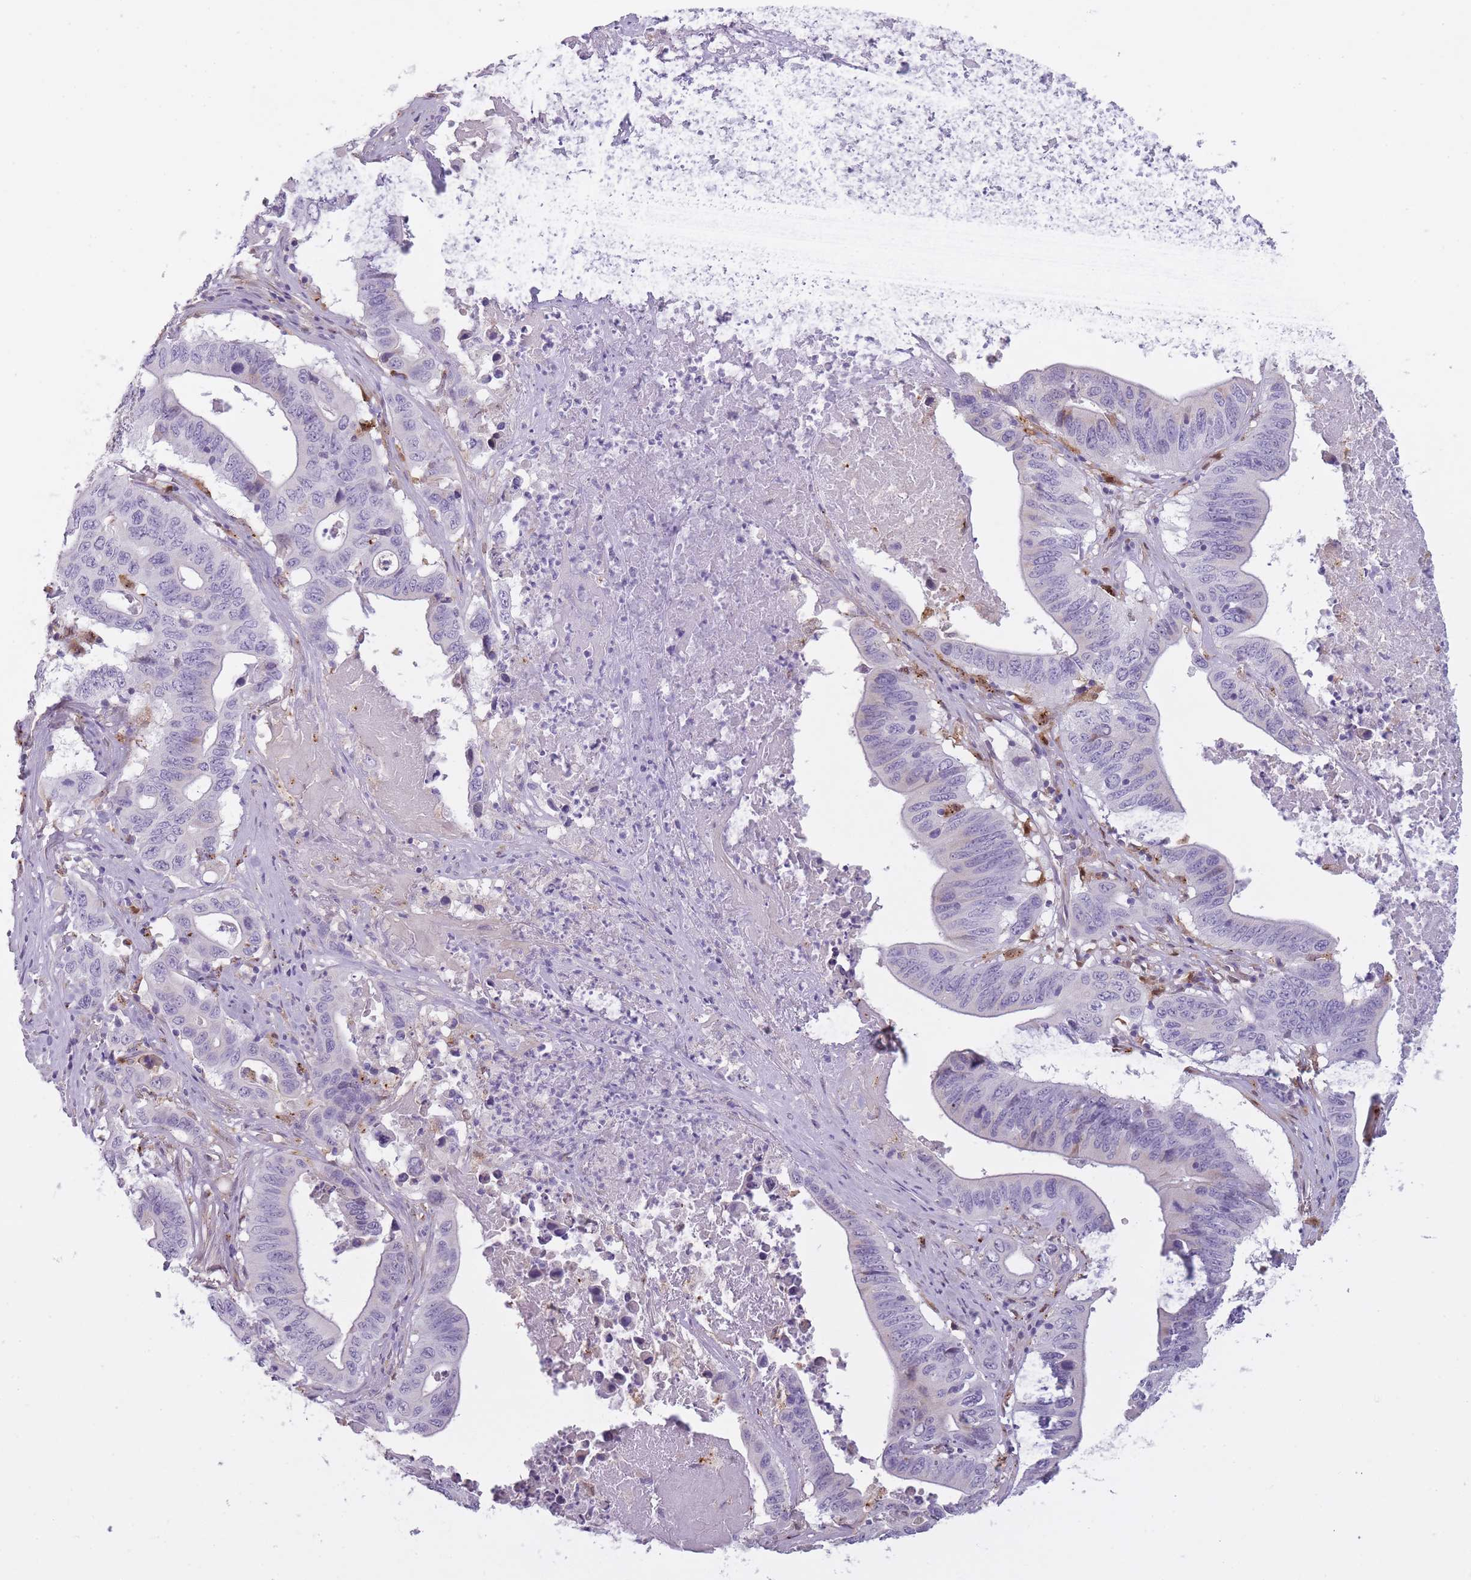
{"staining": {"intensity": "negative", "quantity": "none", "location": "none"}, "tissue": "lung cancer", "cell_type": "Tumor cells", "image_type": "cancer", "snomed": [{"axis": "morphology", "description": "Adenocarcinoma, NOS"}, {"axis": "topography", "description": "Lung"}], "caption": "A high-resolution micrograph shows immunohistochemistry (IHC) staining of adenocarcinoma (lung), which exhibits no significant expression in tumor cells. (DAB (3,3'-diaminobenzidine) immunohistochemistry (IHC) with hematoxylin counter stain).", "gene": "LGALS9", "patient": {"sex": "female", "age": 60}}